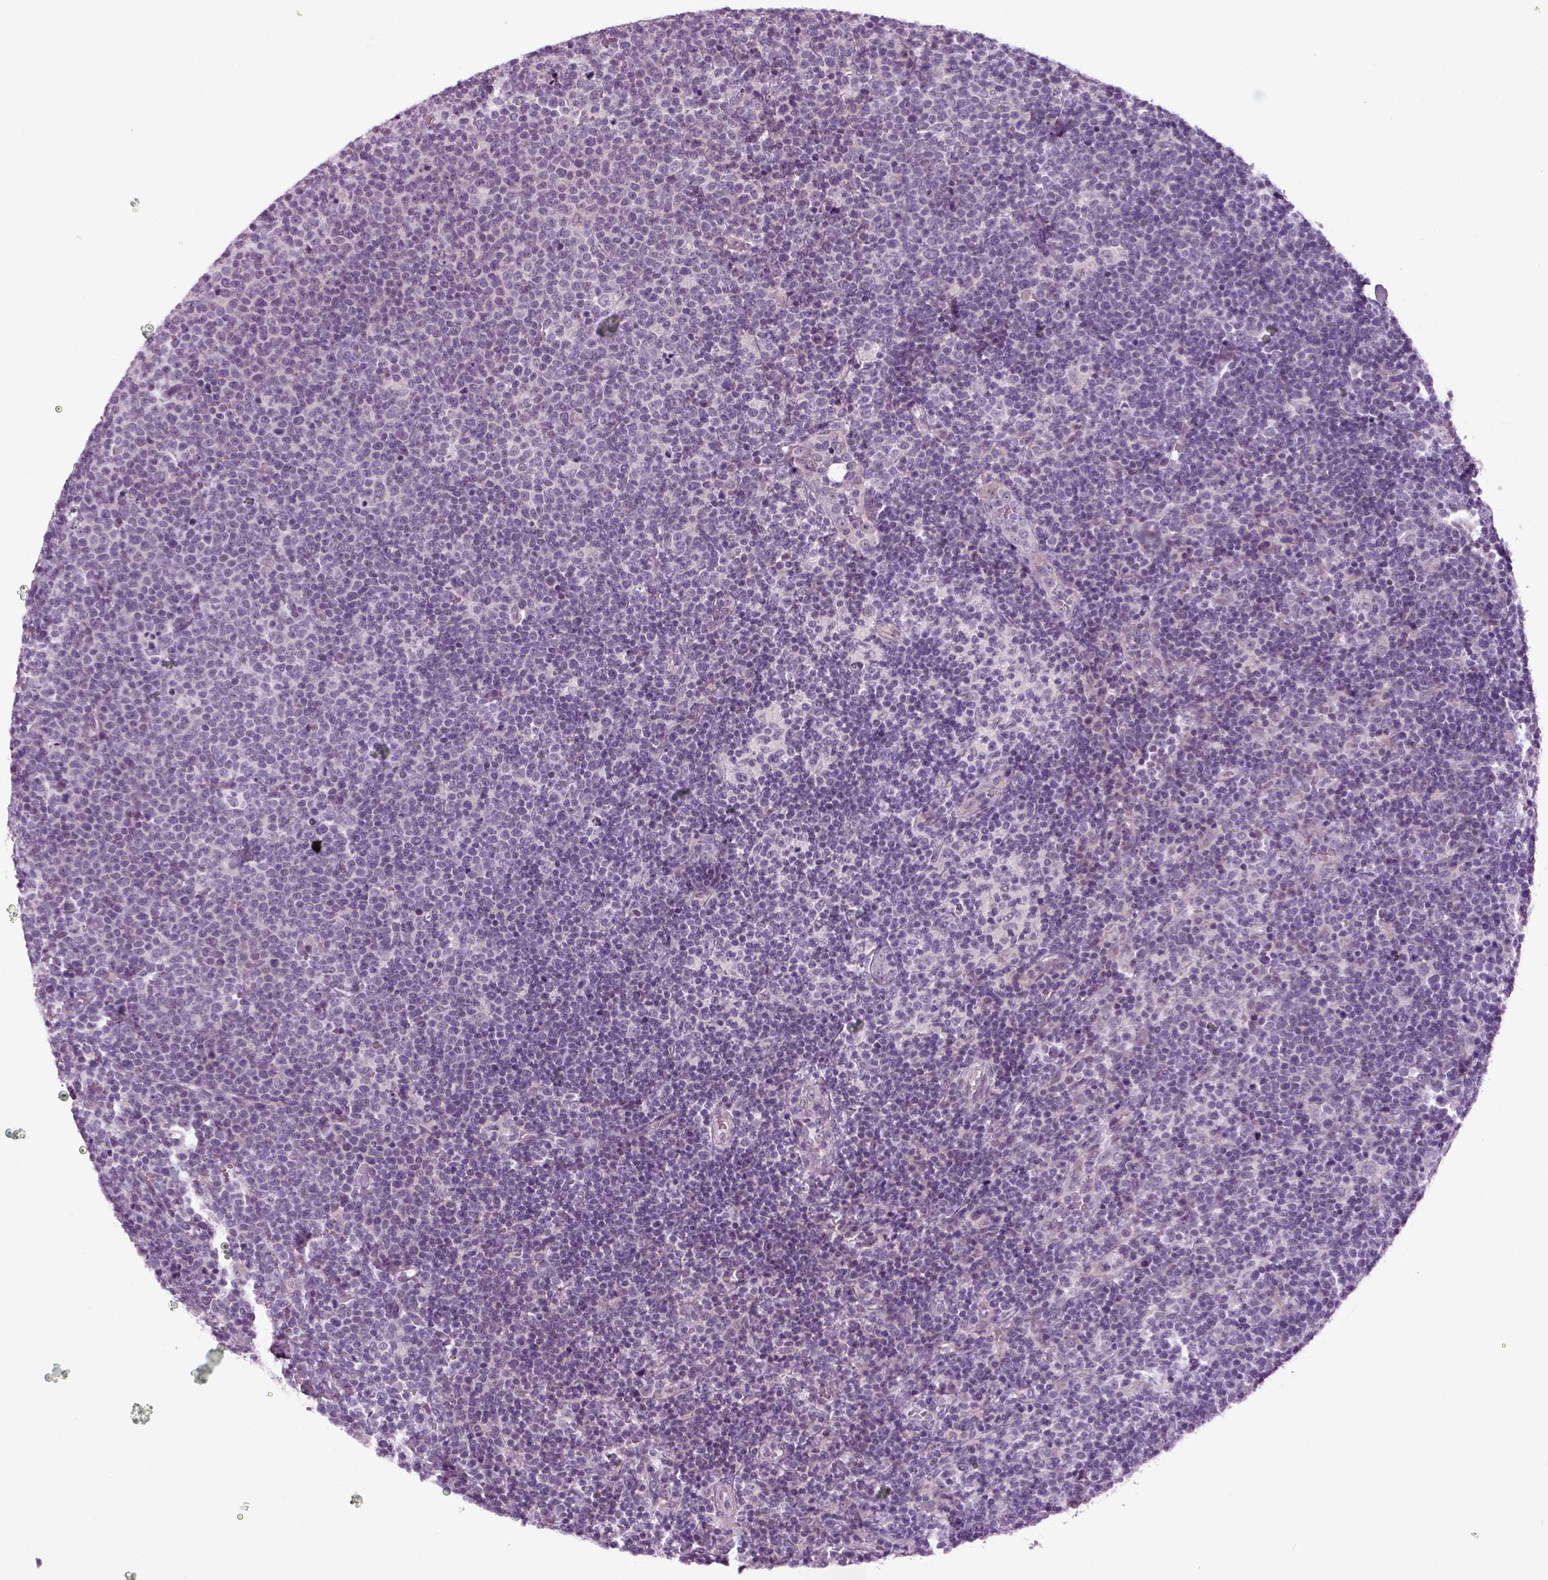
{"staining": {"intensity": "negative", "quantity": "none", "location": "none"}, "tissue": "lymphoma", "cell_type": "Tumor cells", "image_type": "cancer", "snomed": [{"axis": "morphology", "description": "Malignant lymphoma, non-Hodgkin's type, High grade"}, {"axis": "topography", "description": "Lymph node"}], "caption": "IHC image of human lymphoma stained for a protein (brown), which shows no positivity in tumor cells.", "gene": "SCG5", "patient": {"sex": "male", "age": 61}}